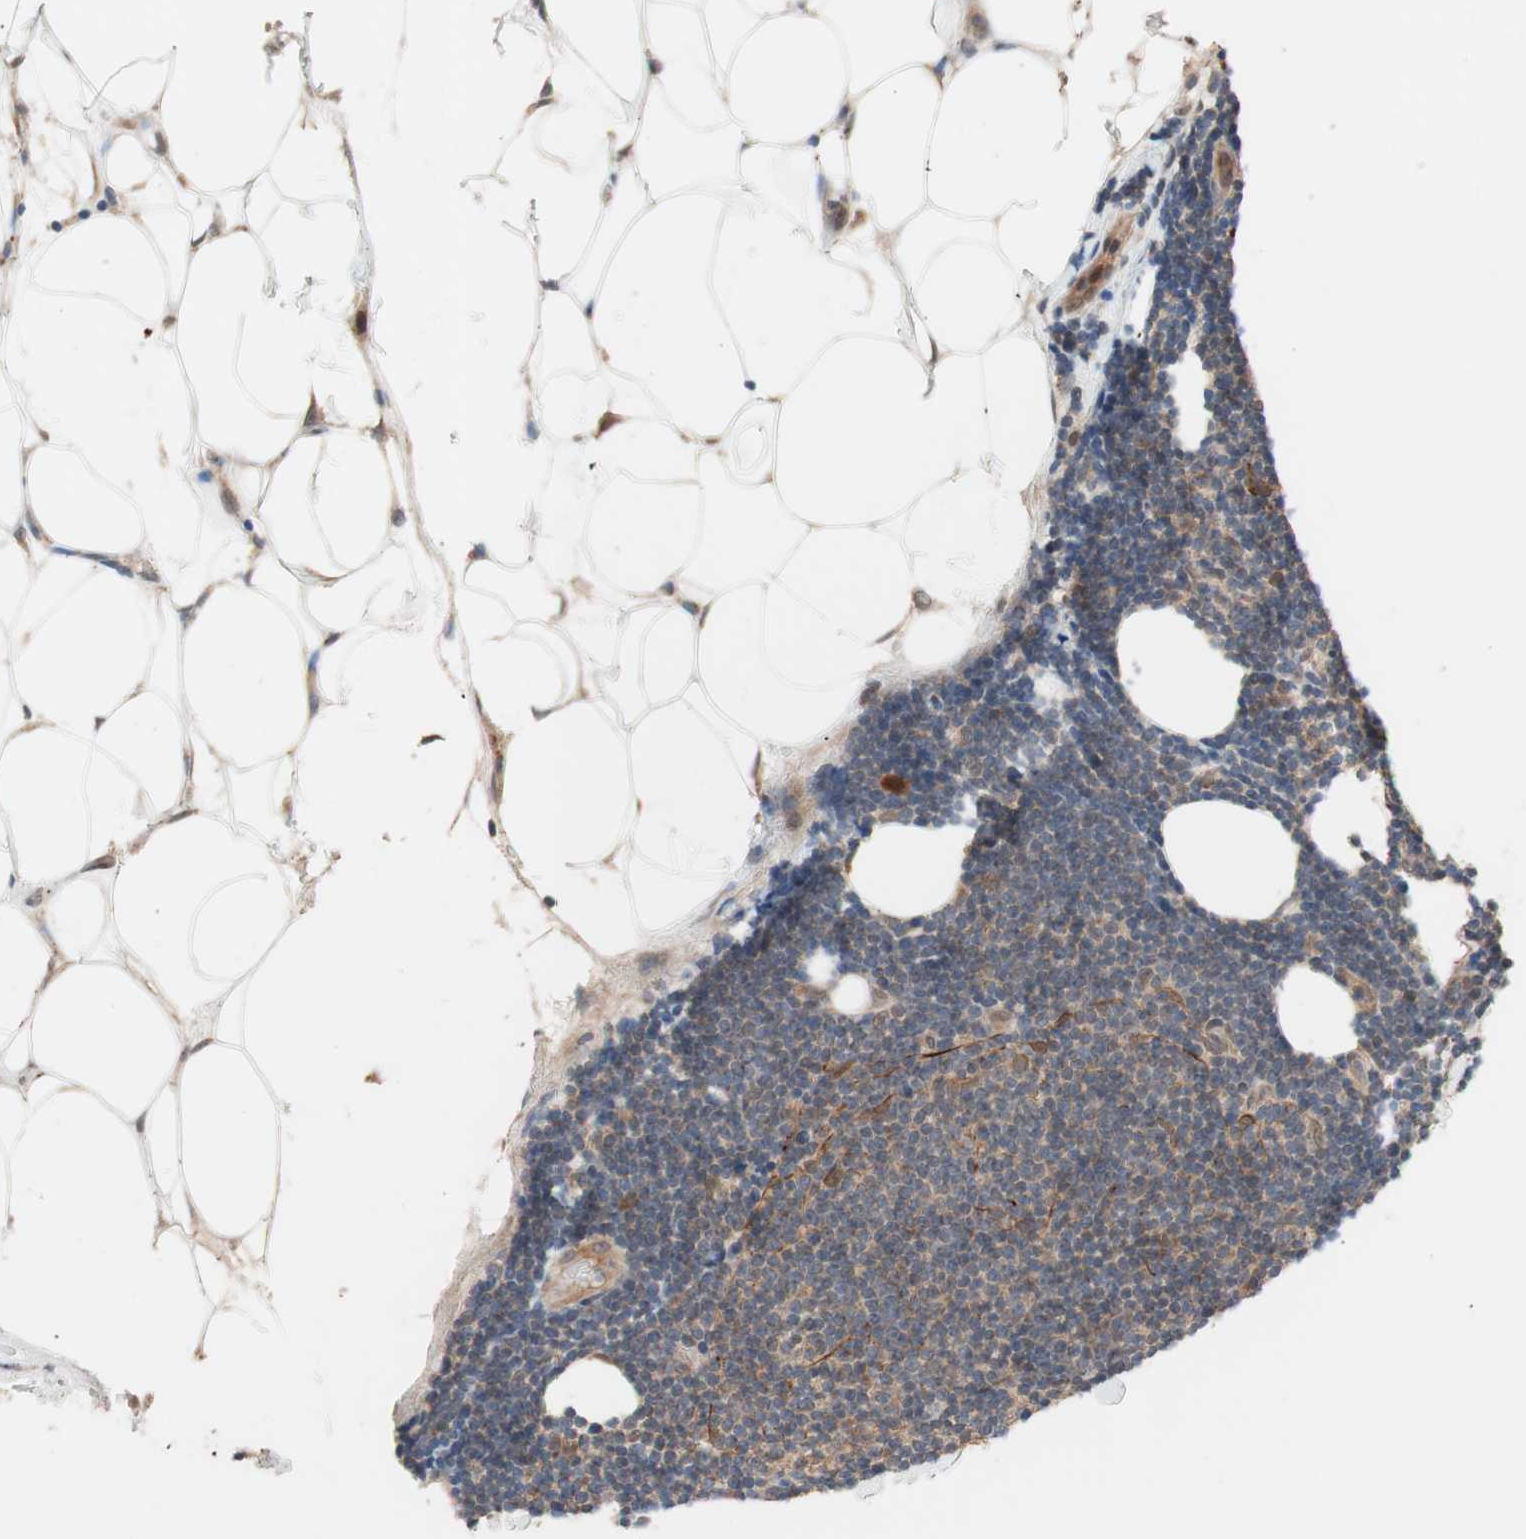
{"staining": {"intensity": "moderate", "quantity": ">75%", "location": "cytoplasmic/membranous"}, "tissue": "lymphoma", "cell_type": "Tumor cells", "image_type": "cancer", "snomed": [{"axis": "morphology", "description": "Malignant lymphoma, non-Hodgkin's type, Low grade"}, {"axis": "topography", "description": "Lymph node"}], "caption": "This histopathology image demonstrates immunohistochemistry (IHC) staining of low-grade malignant lymphoma, non-Hodgkin's type, with medium moderate cytoplasmic/membranous expression in about >75% of tumor cells.", "gene": "HMBS", "patient": {"sex": "male", "age": 83}}